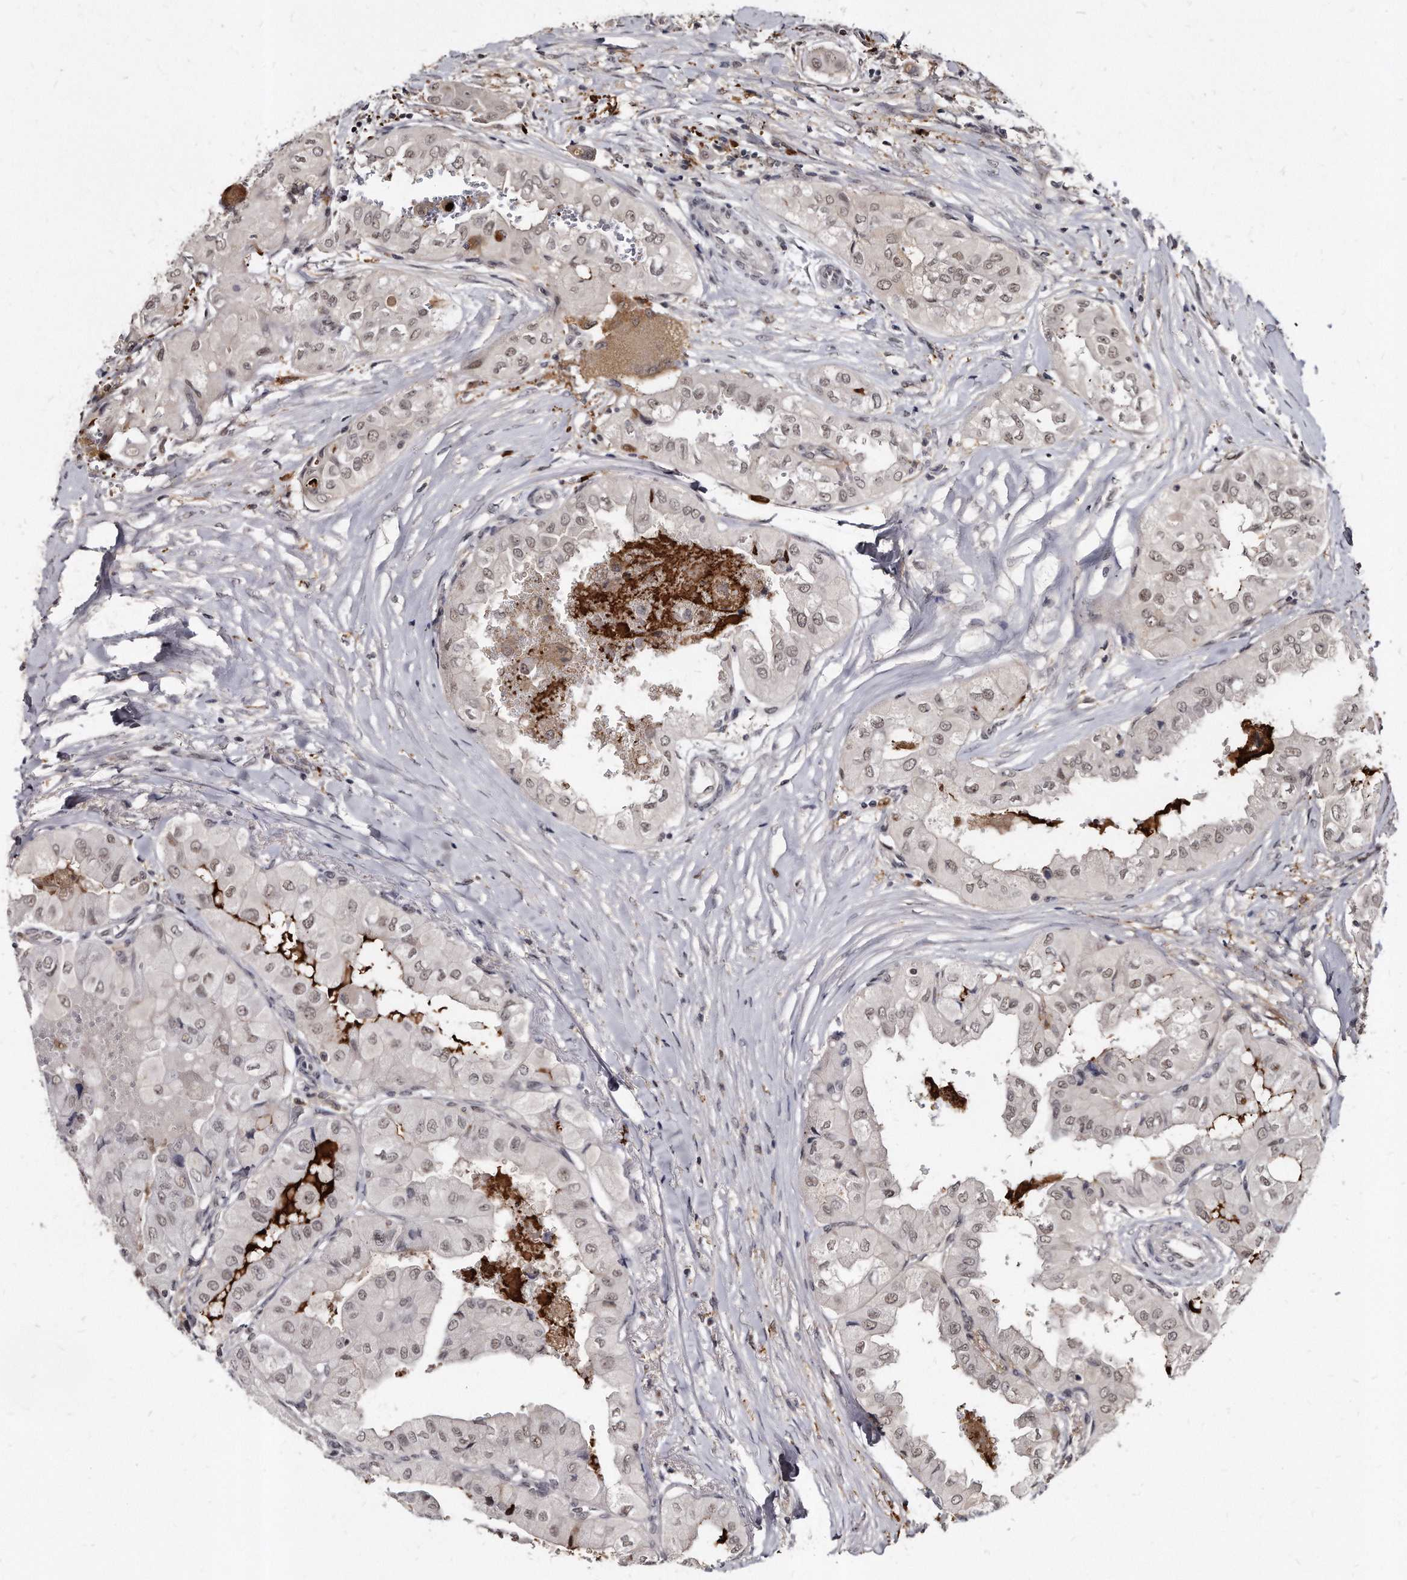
{"staining": {"intensity": "weak", "quantity": ">75%", "location": "cytoplasmic/membranous,nuclear"}, "tissue": "thyroid cancer", "cell_type": "Tumor cells", "image_type": "cancer", "snomed": [{"axis": "morphology", "description": "Papillary adenocarcinoma, NOS"}, {"axis": "topography", "description": "Thyroid gland"}], "caption": "Human papillary adenocarcinoma (thyroid) stained with a brown dye demonstrates weak cytoplasmic/membranous and nuclear positive staining in about >75% of tumor cells.", "gene": "KLHDC3", "patient": {"sex": "female", "age": 59}}